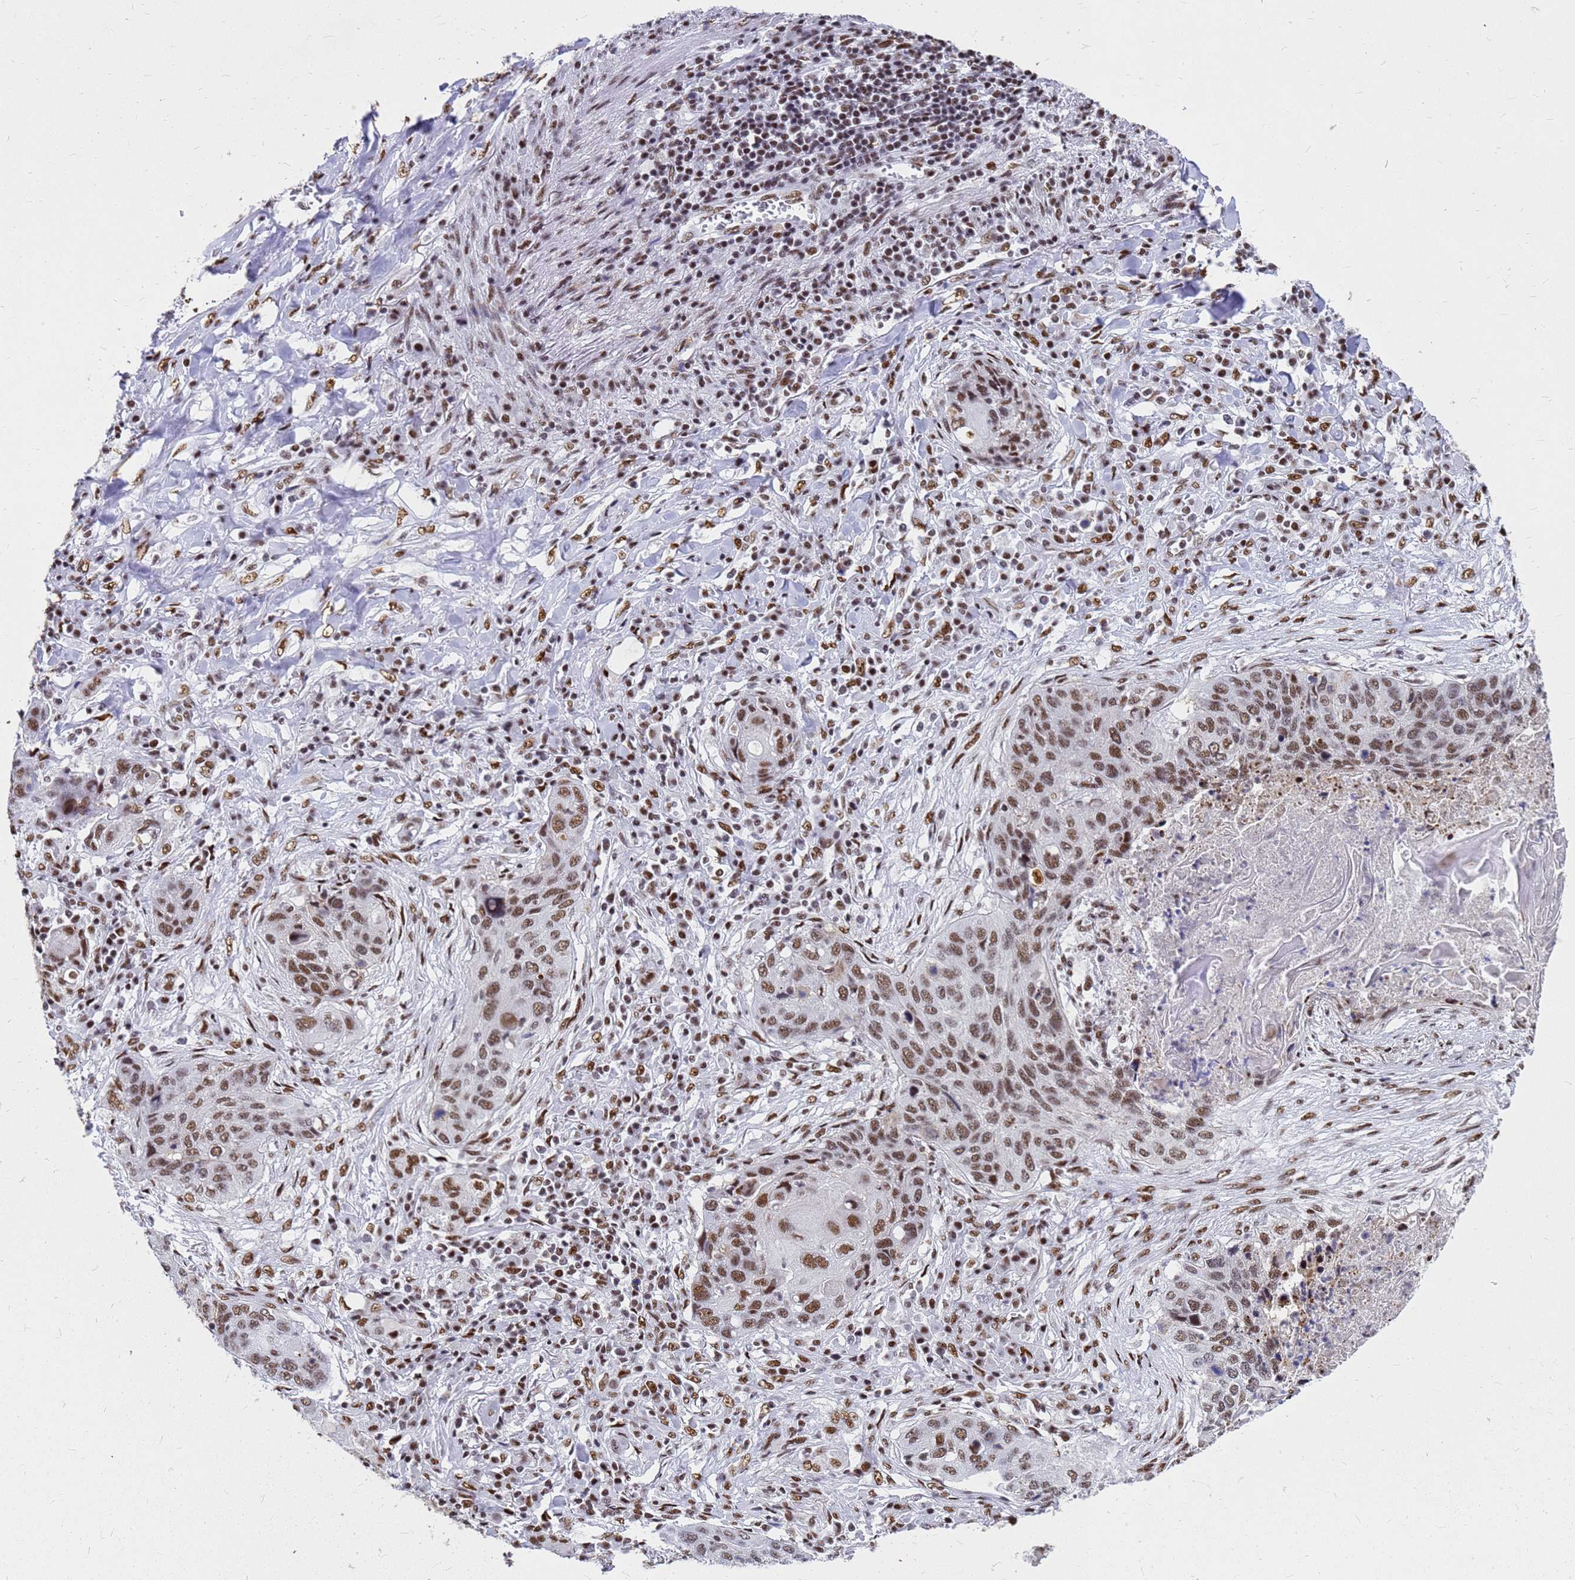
{"staining": {"intensity": "moderate", "quantity": ">75%", "location": "nuclear"}, "tissue": "lung cancer", "cell_type": "Tumor cells", "image_type": "cancer", "snomed": [{"axis": "morphology", "description": "Squamous cell carcinoma, NOS"}, {"axis": "topography", "description": "Lung"}], "caption": "Protein staining of lung squamous cell carcinoma tissue exhibits moderate nuclear positivity in about >75% of tumor cells.", "gene": "SART3", "patient": {"sex": "female", "age": 63}}